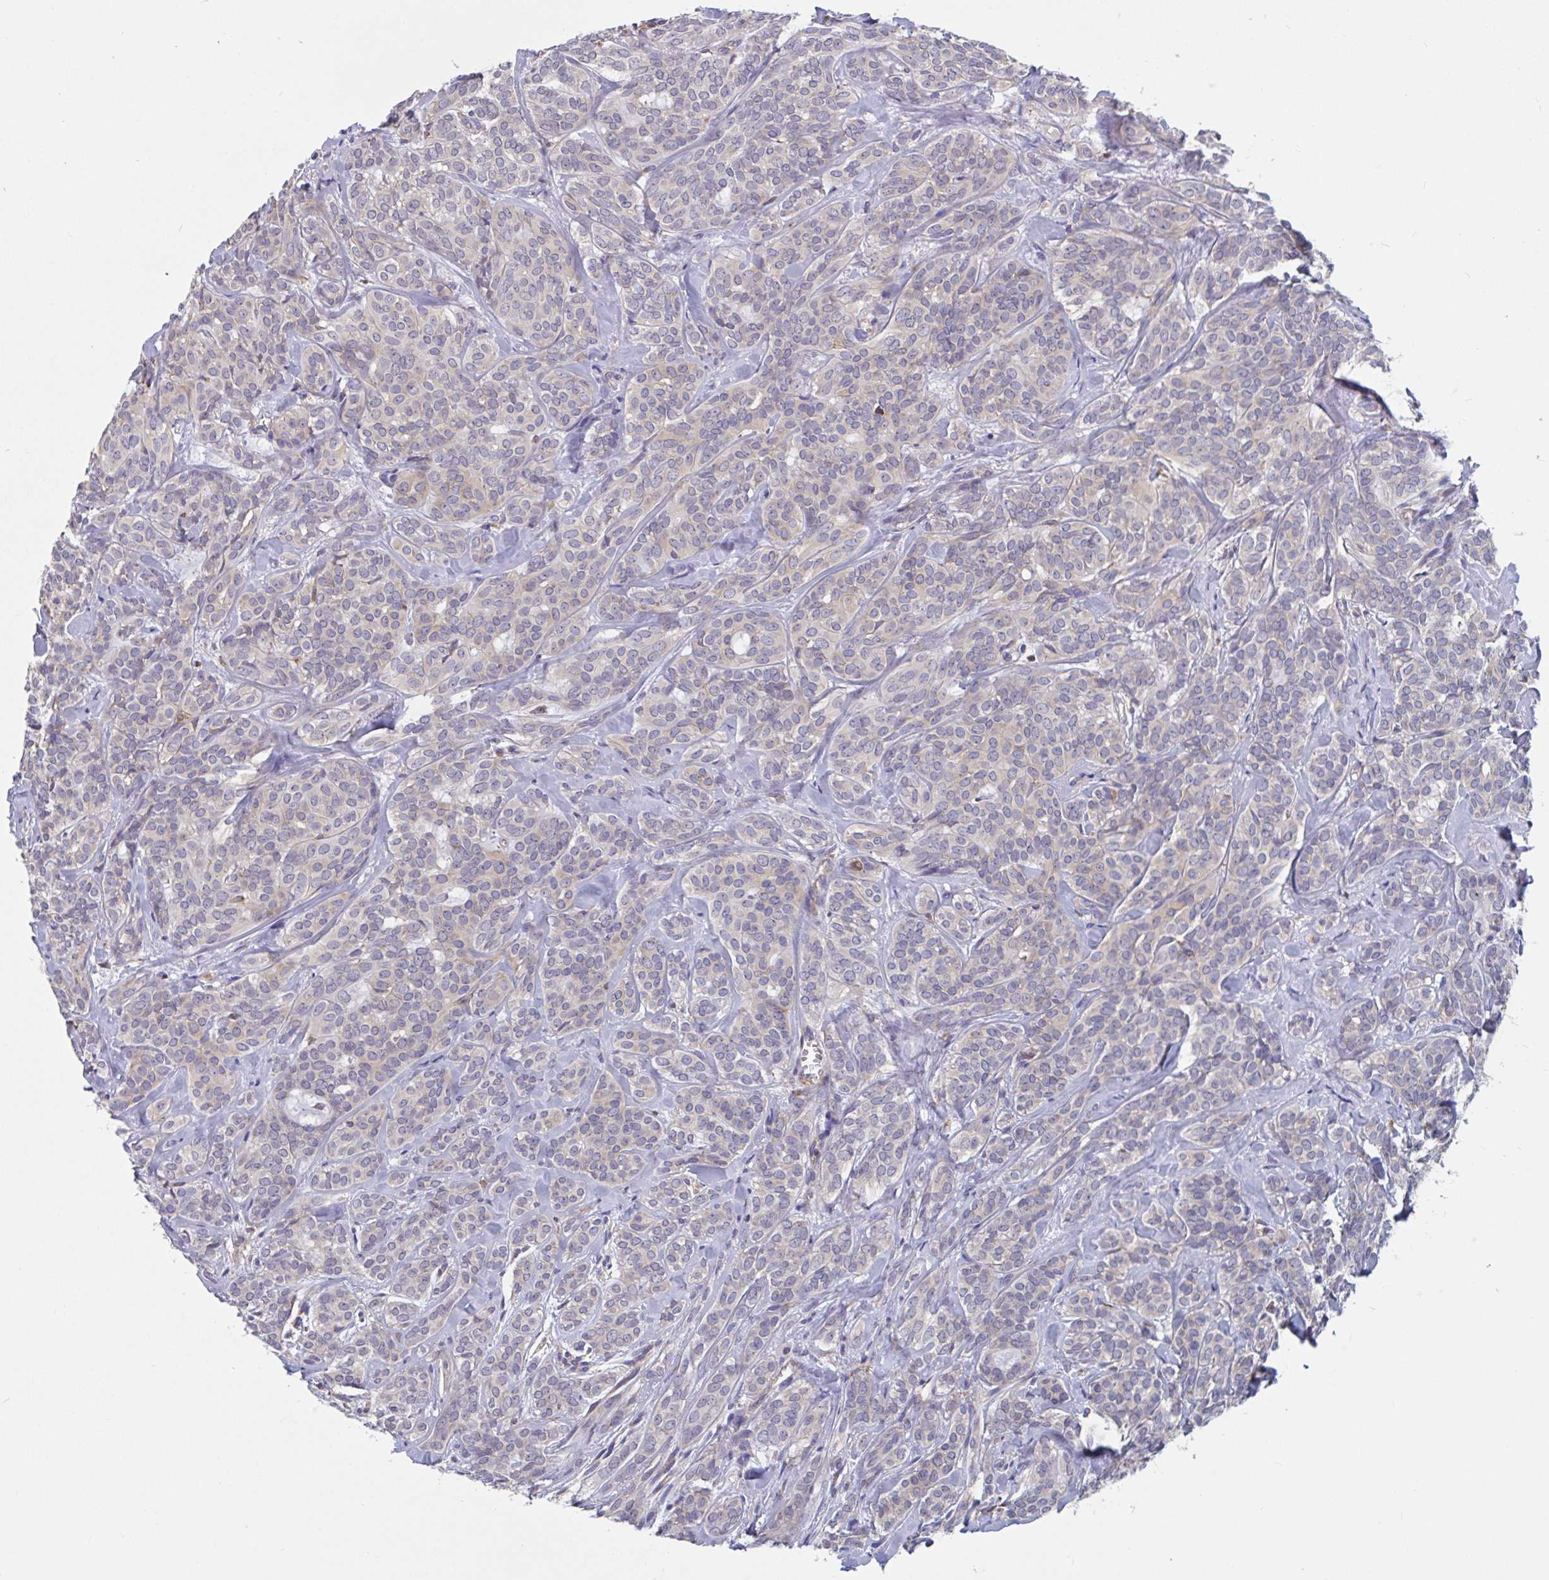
{"staining": {"intensity": "negative", "quantity": "none", "location": "none"}, "tissue": "head and neck cancer", "cell_type": "Tumor cells", "image_type": "cancer", "snomed": [{"axis": "morphology", "description": "Adenocarcinoma, NOS"}, {"axis": "topography", "description": "Head-Neck"}], "caption": "IHC histopathology image of neoplastic tissue: human head and neck adenocarcinoma stained with DAB (3,3'-diaminobenzidine) shows no significant protein positivity in tumor cells.", "gene": "SNX8", "patient": {"sex": "female", "age": 57}}